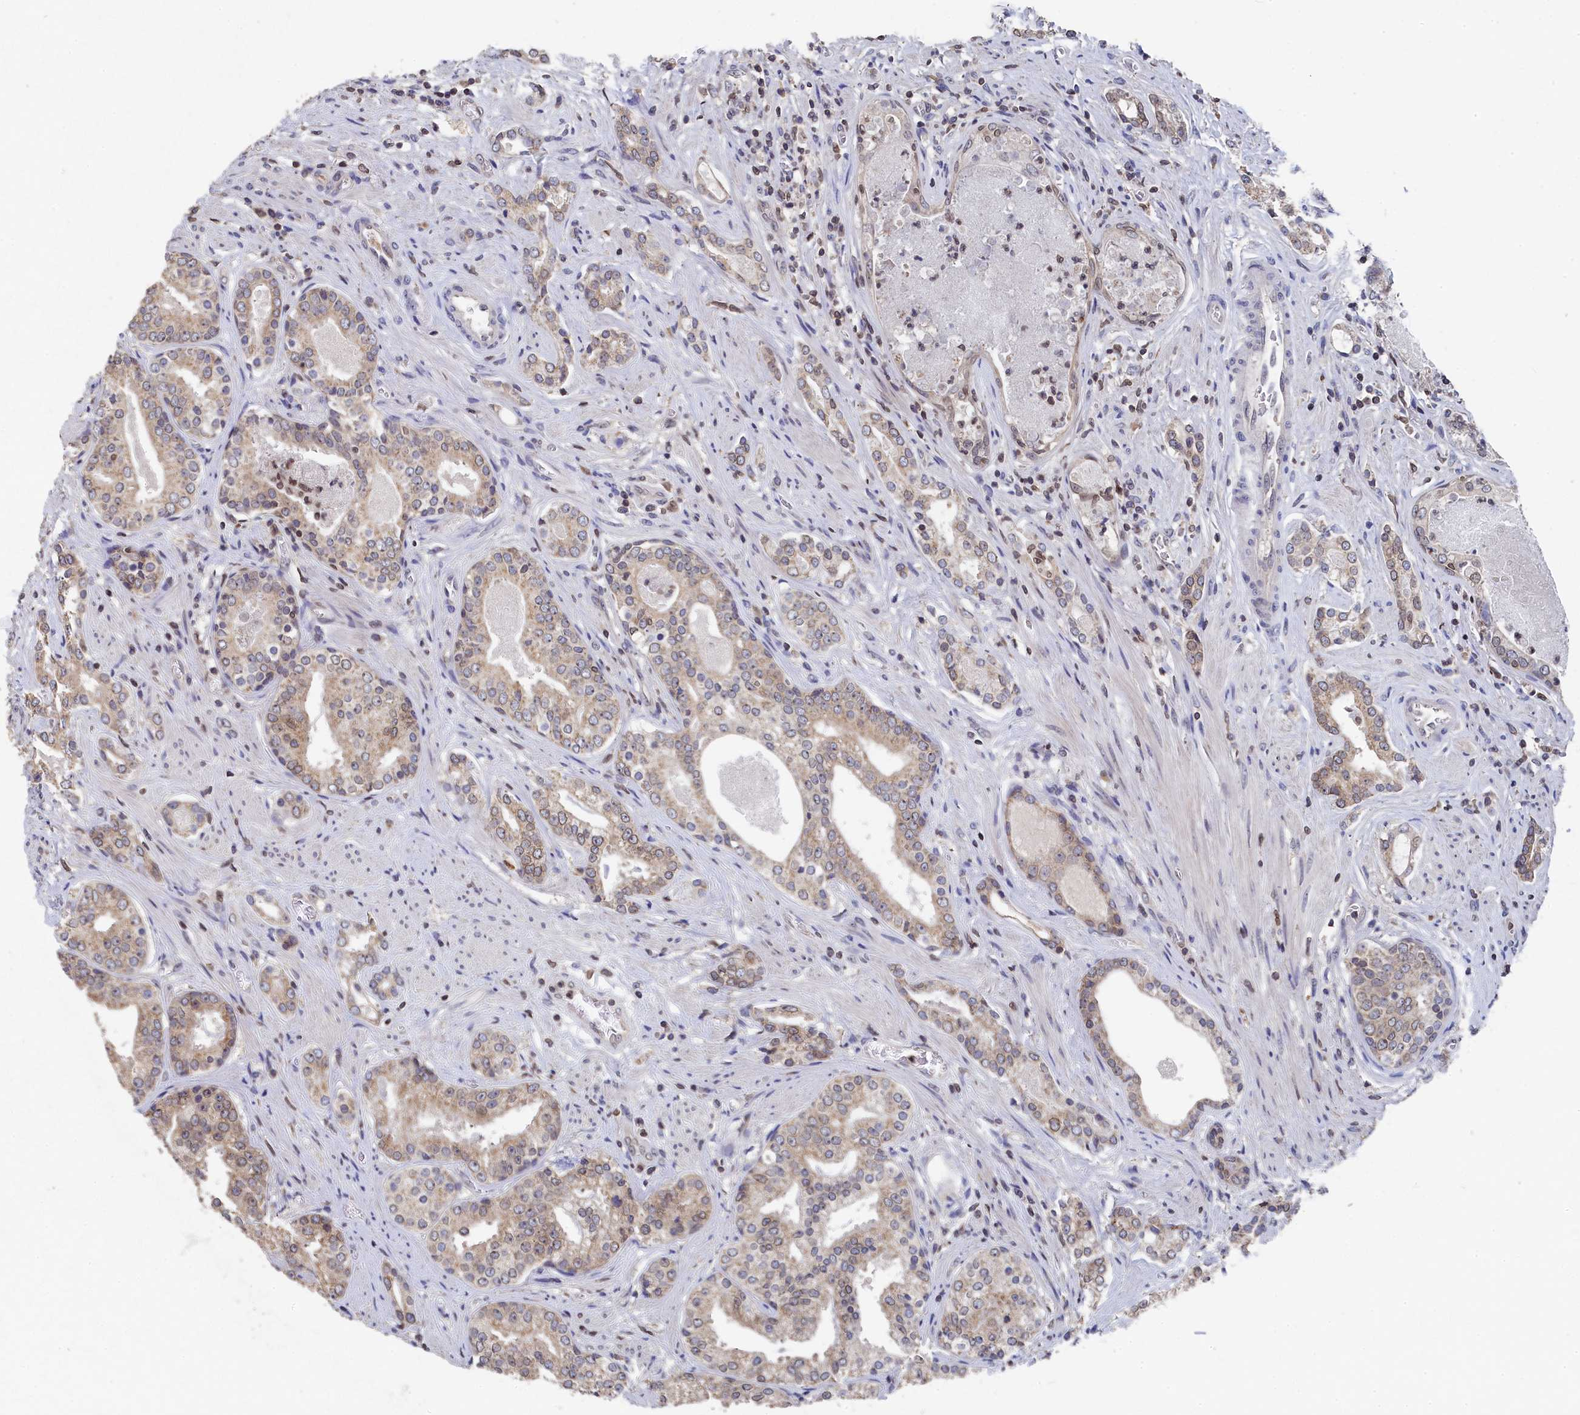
{"staining": {"intensity": "weak", "quantity": ">75%", "location": "cytoplasmic/membranous"}, "tissue": "prostate cancer", "cell_type": "Tumor cells", "image_type": "cancer", "snomed": [{"axis": "morphology", "description": "Adenocarcinoma, High grade"}, {"axis": "topography", "description": "Prostate"}], "caption": "IHC photomicrograph of neoplastic tissue: human prostate cancer stained using immunohistochemistry reveals low levels of weak protein expression localized specifically in the cytoplasmic/membranous of tumor cells, appearing as a cytoplasmic/membranous brown color.", "gene": "ANKEF1", "patient": {"sex": "male", "age": 58}}